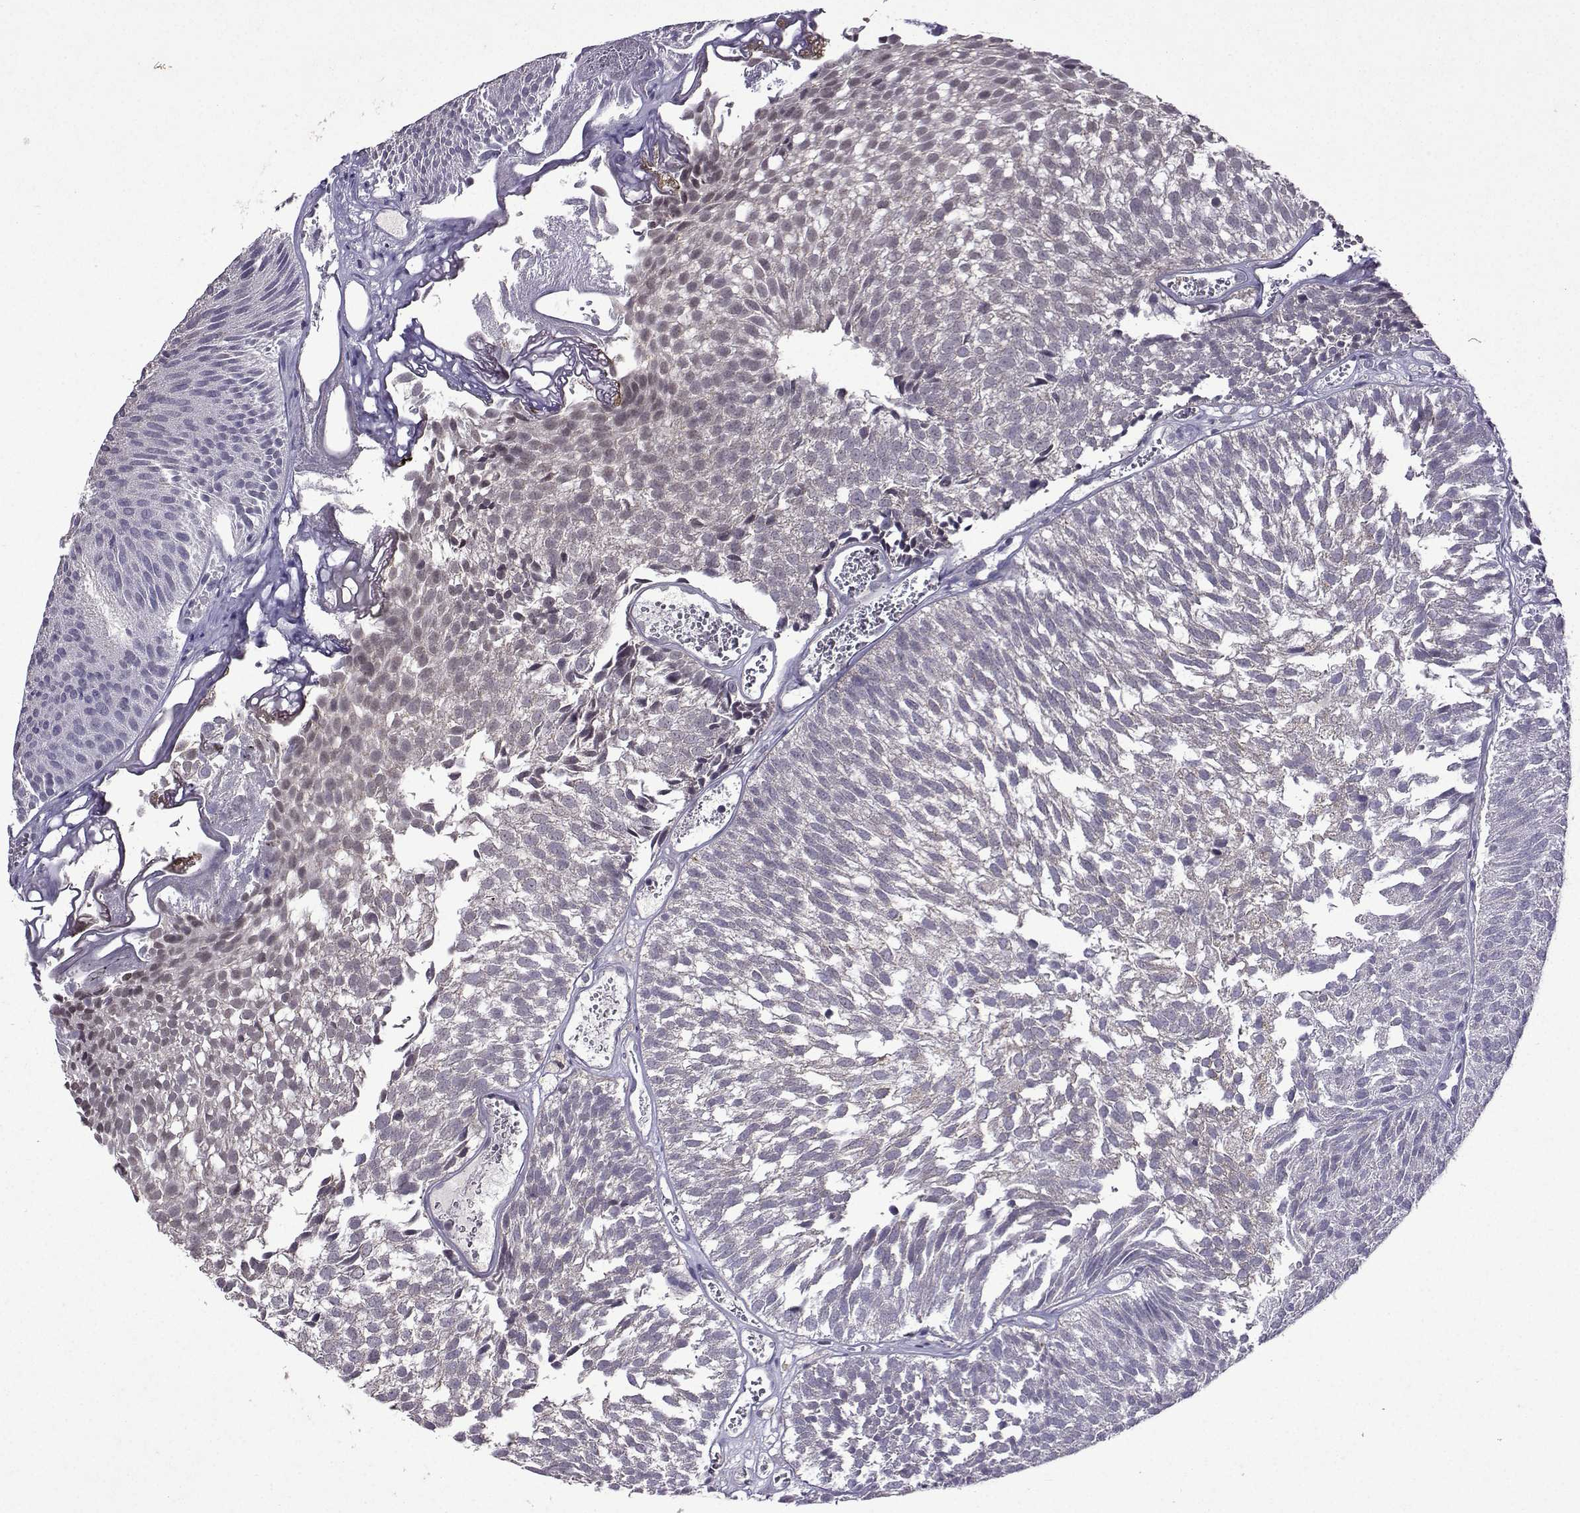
{"staining": {"intensity": "negative", "quantity": "none", "location": "none"}, "tissue": "urothelial cancer", "cell_type": "Tumor cells", "image_type": "cancer", "snomed": [{"axis": "morphology", "description": "Urothelial carcinoma, Low grade"}, {"axis": "topography", "description": "Urinary bladder"}], "caption": "The immunohistochemistry image has no significant expression in tumor cells of urothelial cancer tissue. (DAB (3,3'-diaminobenzidine) immunohistochemistry visualized using brightfield microscopy, high magnification).", "gene": "CCL28", "patient": {"sex": "male", "age": 52}}